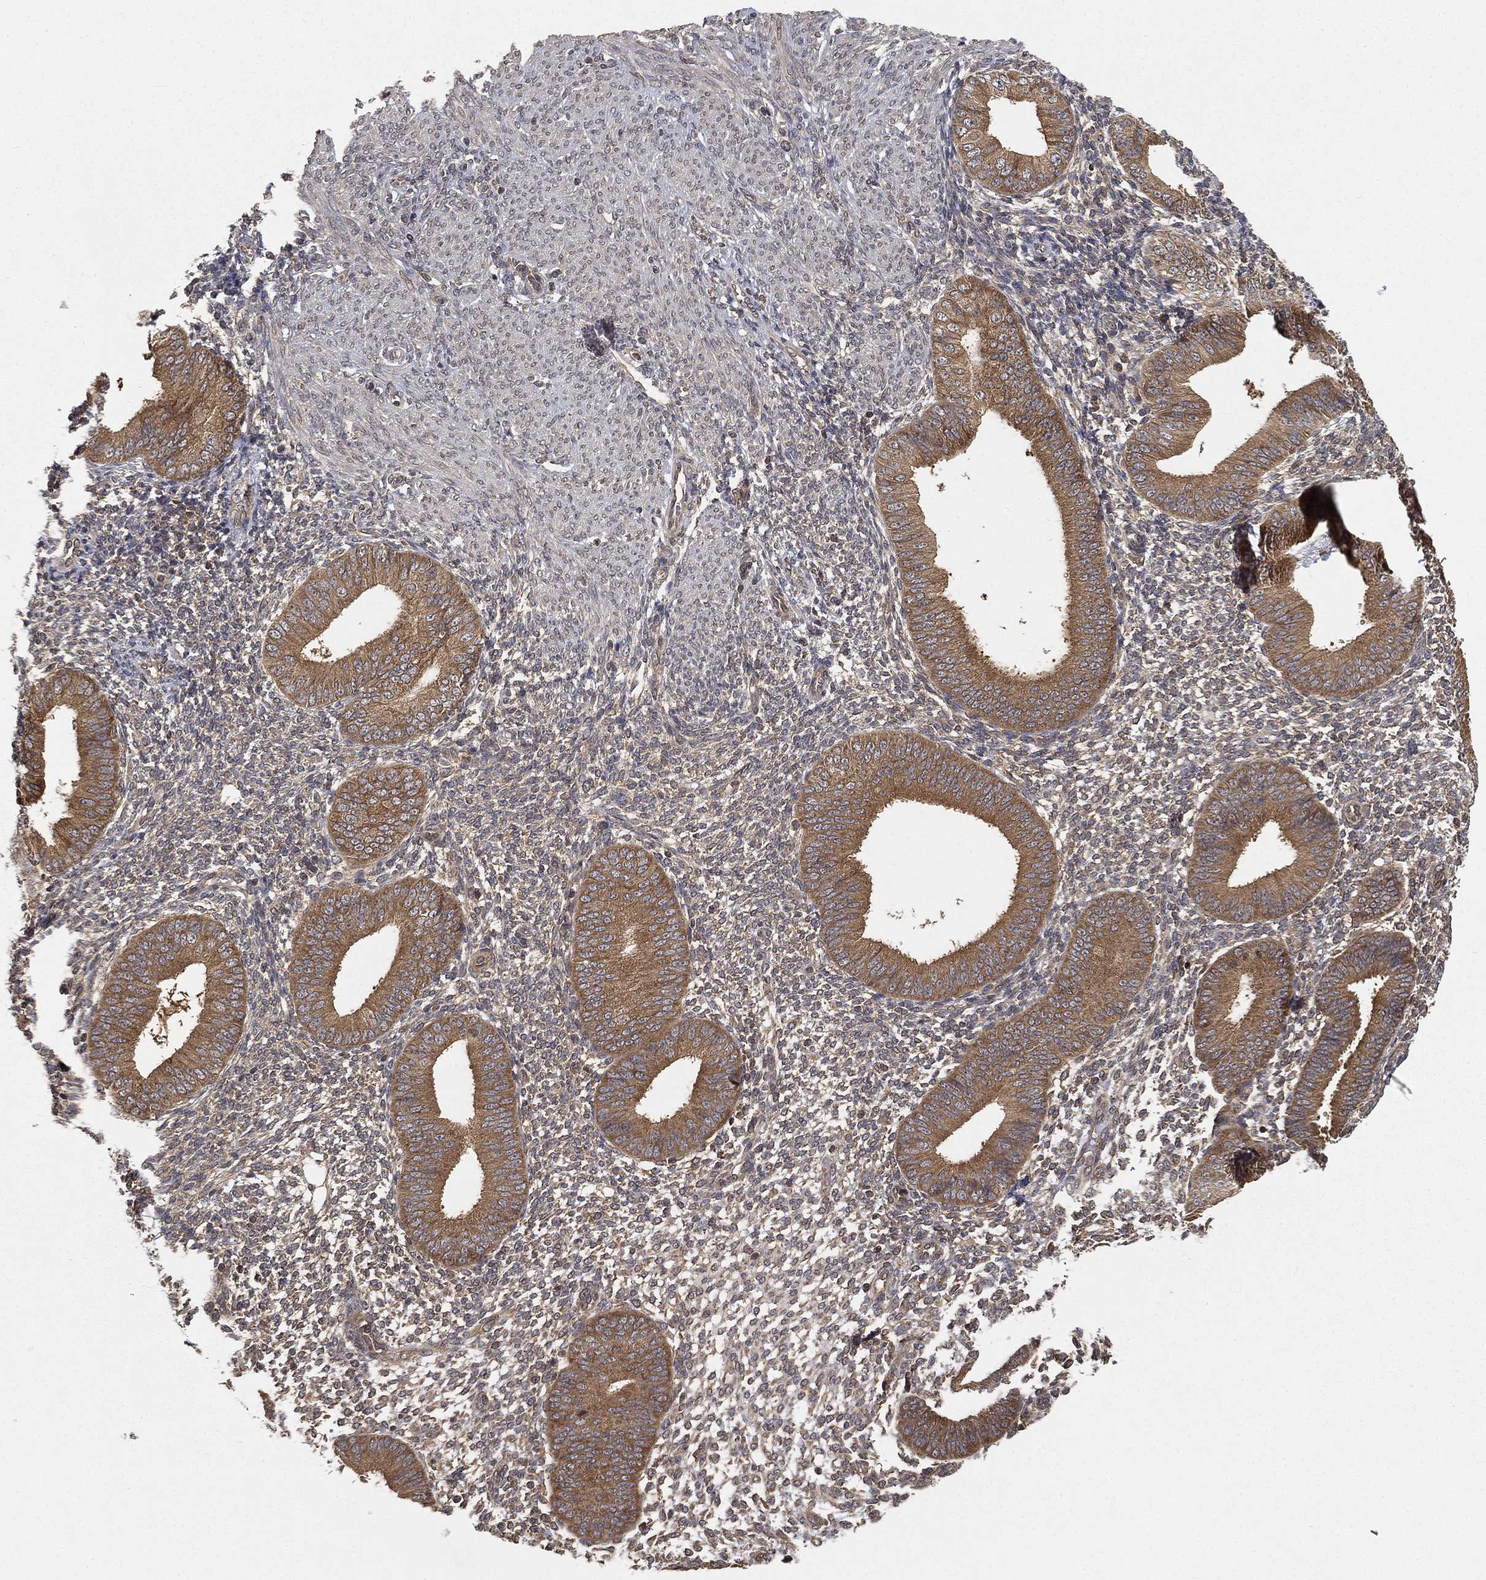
{"staining": {"intensity": "negative", "quantity": "none", "location": "none"}, "tissue": "endometrium", "cell_type": "Cells in endometrial stroma", "image_type": "normal", "snomed": [{"axis": "morphology", "description": "Normal tissue, NOS"}, {"axis": "topography", "description": "Endometrium"}], "caption": "High power microscopy histopathology image of an immunohistochemistry photomicrograph of benign endometrium, revealing no significant staining in cells in endometrial stroma. Nuclei are stained in blue.", "gene": "UBA5", "patient": {"sex": "female", "age": 39}}